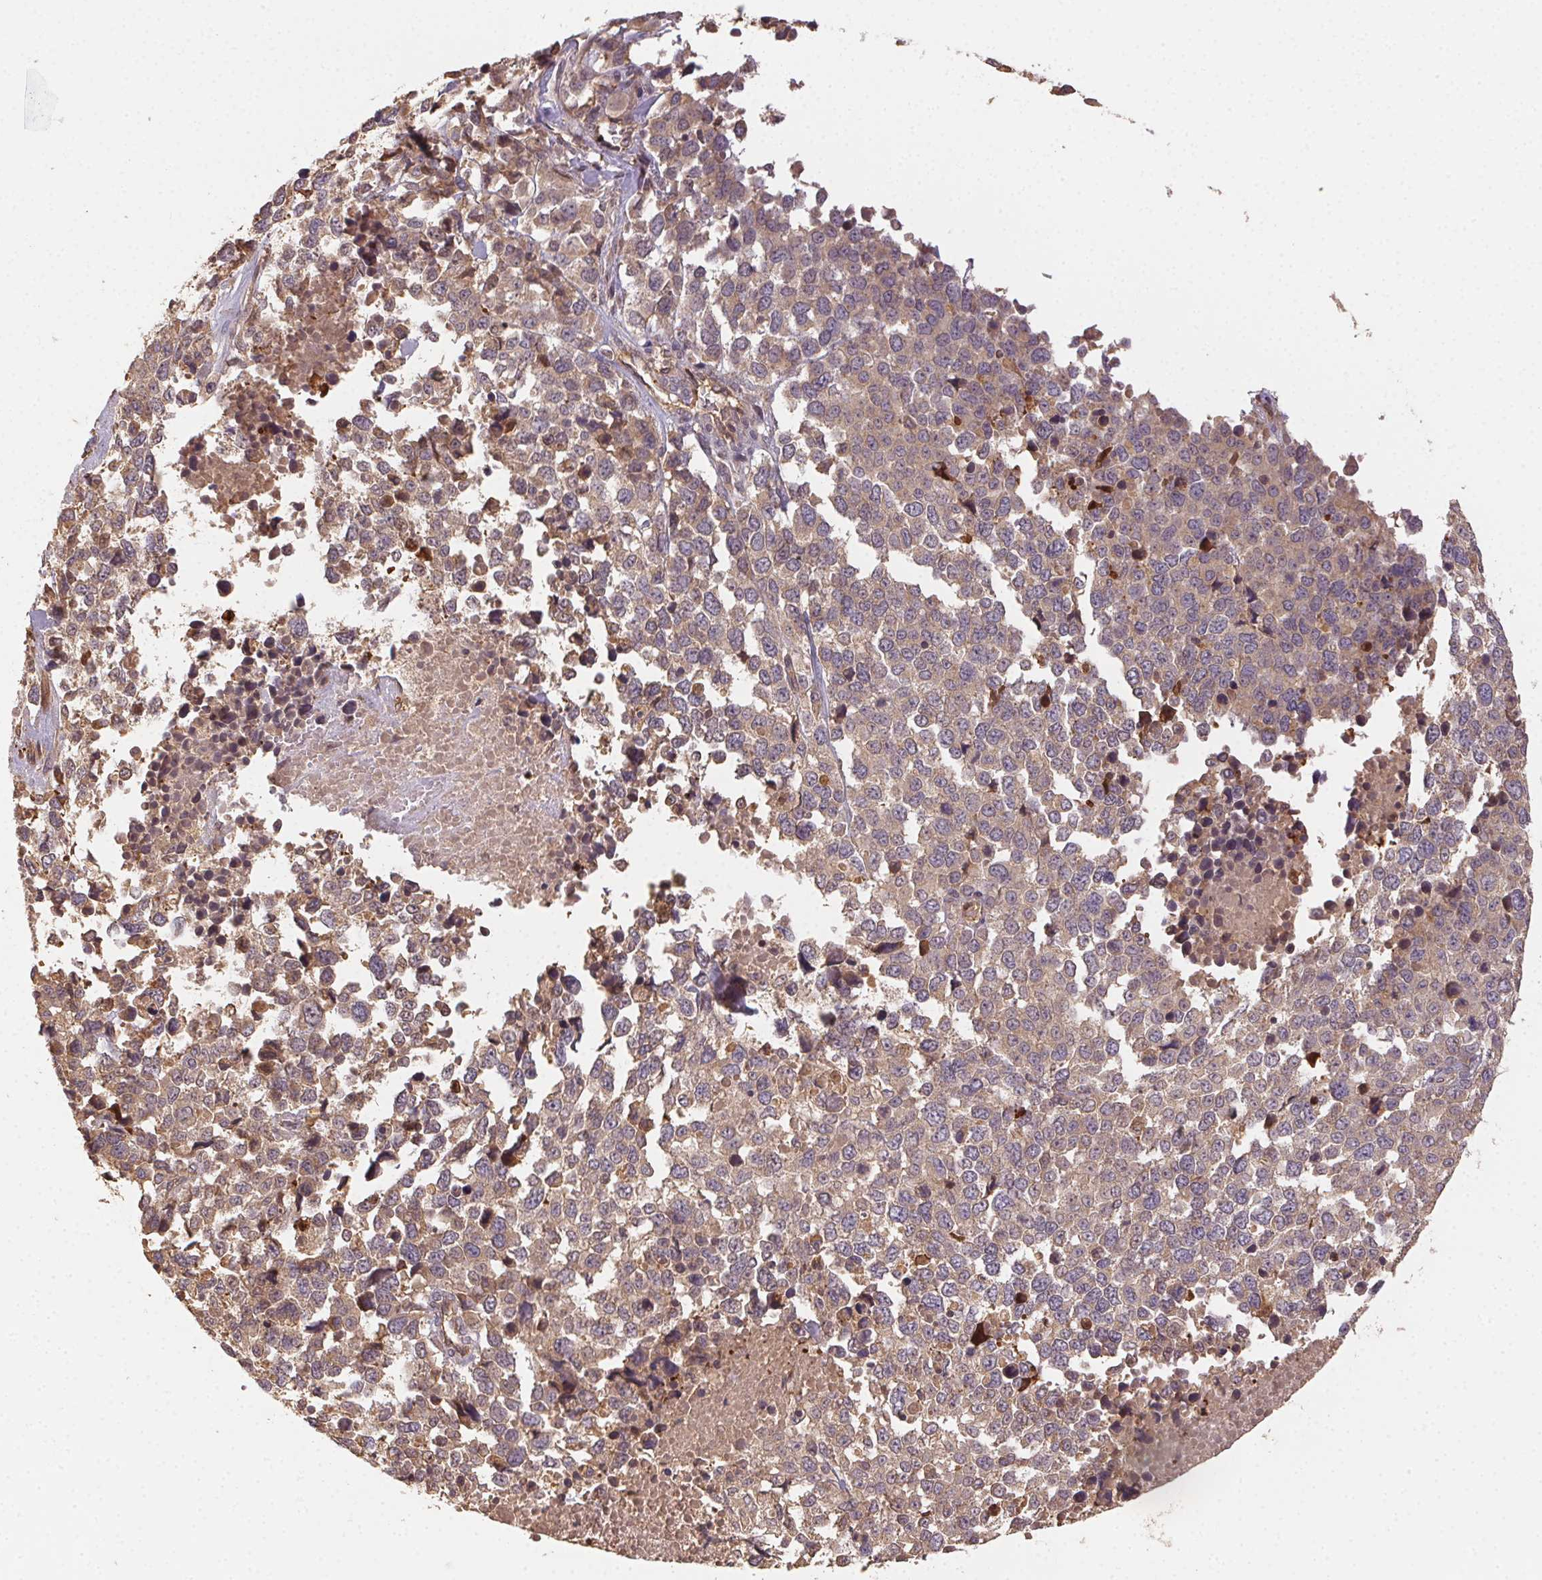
{"staining": {"intensity": "weak", "quantity": ">75%", "location": "cytoplasmic/membranous"}, "tissue": "melanoma", "cell_type": "Tumor cells", "image_type": "cancer", "snomed": [{"axis": "morphology", "description": "Malignant melanoma, Metastatic site"}, {"axis": "topography", "description": "Skin"}], "caption": "Immunohistochemistry staining of malignant melanoma (metastatic site), which shows low levels of weak cytoplasmic/membranous staining in about >75% of tumor cells indicating weak cytoplasmic/membranous protein expression. The staining was performed using DAB (3,3'-diaminobenzidine) (brown) for protein detection and nuclei were counterstained in hematoxylin (blue).", "gene": "RALA", "patient": {"sex": "male", "age": 84}}